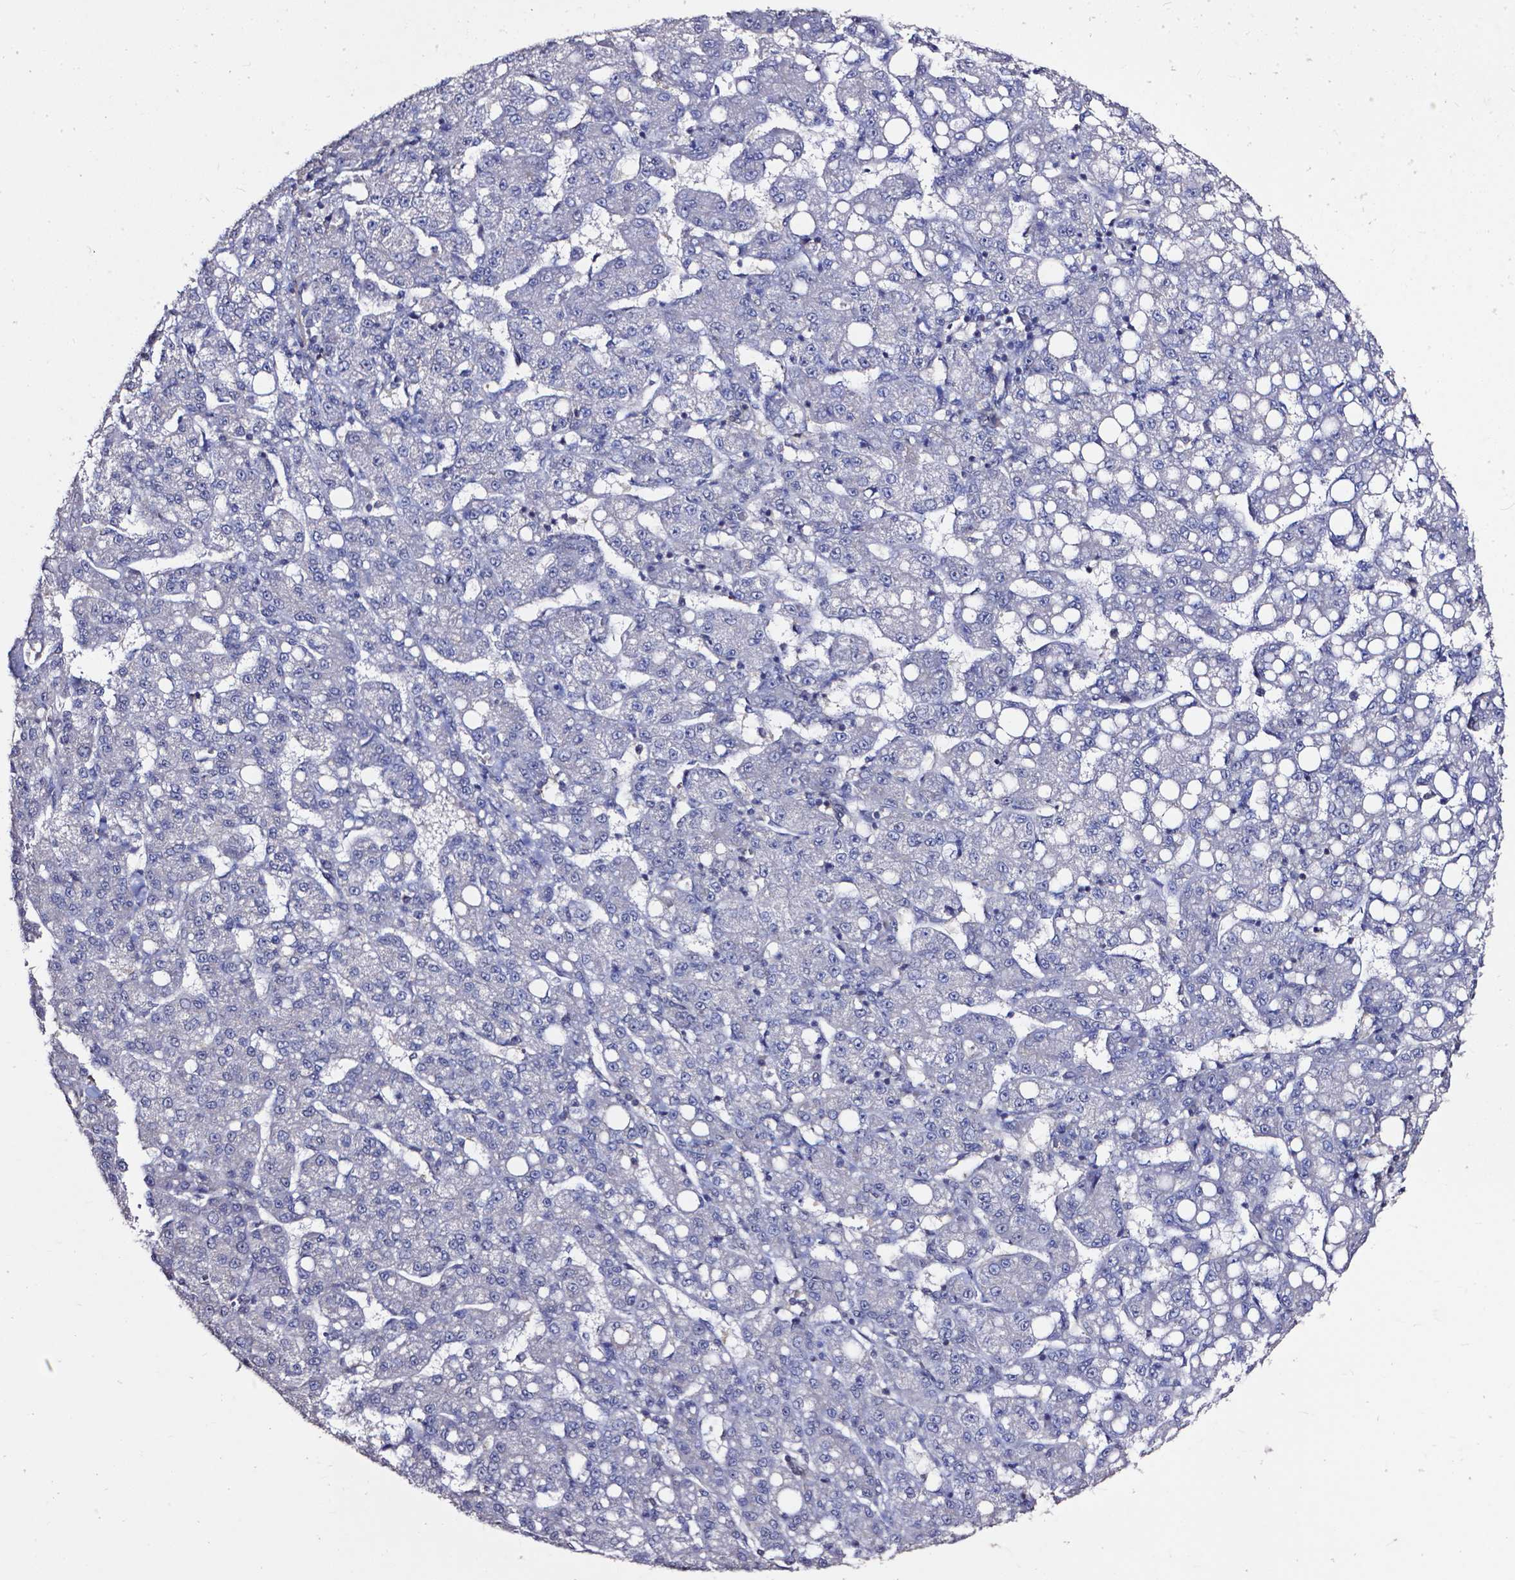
{"staining": {"intensity": "negative", "quantity": "none", "location": "none"}, "tissue": "liver cancer", "cell_type": "Tumor cells", "image_type": "cancer", "snomed": [{"axis": "morphology", "description": "Carcinoma, Hepatocellular, NOS"}, {"axis": "topography", "description": "Liver"}], "caption": "Liver hepatocellular carcinoma stained for a protein using IHC shows no staining tumor cells.", "gene": "OTUB1", "patient": {"sex": "female", "age": 65}}